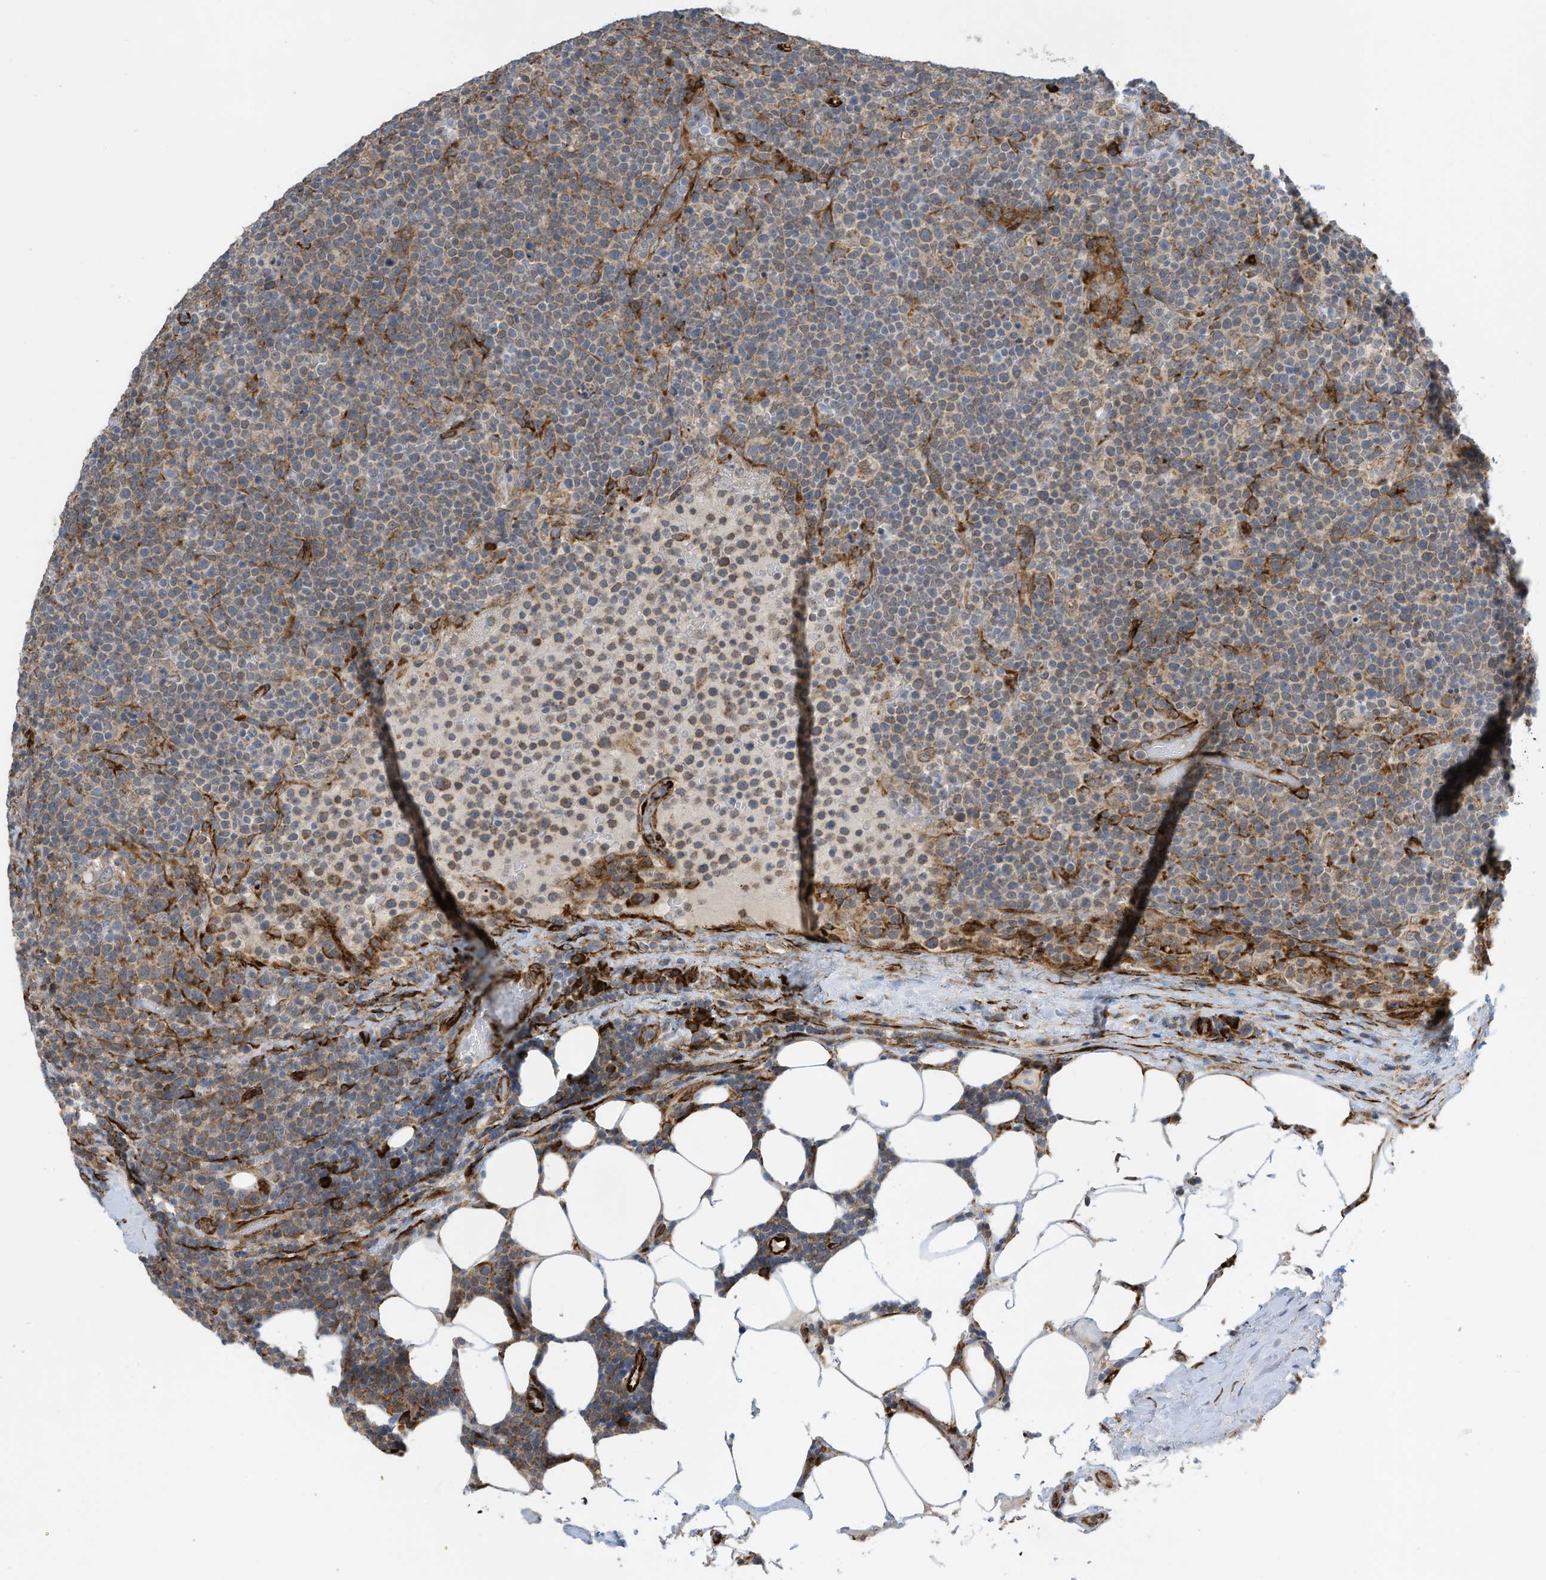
{"staining": {"intensity": "moderate", "quantity": "<25%", "location": "cytoplasmic/membranous"}, "tissue": "lymphoma", "cell_type": "Tumor cells", "image_type": "cancer", "snomed": [{"axis": "morphology", "description": "Malignant lymphoma, non-Hodgkin's type, High grade"}, {"axis": "topography", "description": "Lymph node"}], "caption": "An image of lymphoma stained for a protein demonstrates moderate cytoplasmic/membranous brown staining in tumor cells.", "gene": "ZBTB45", "patient": {"sex": "male", "age": 61}}